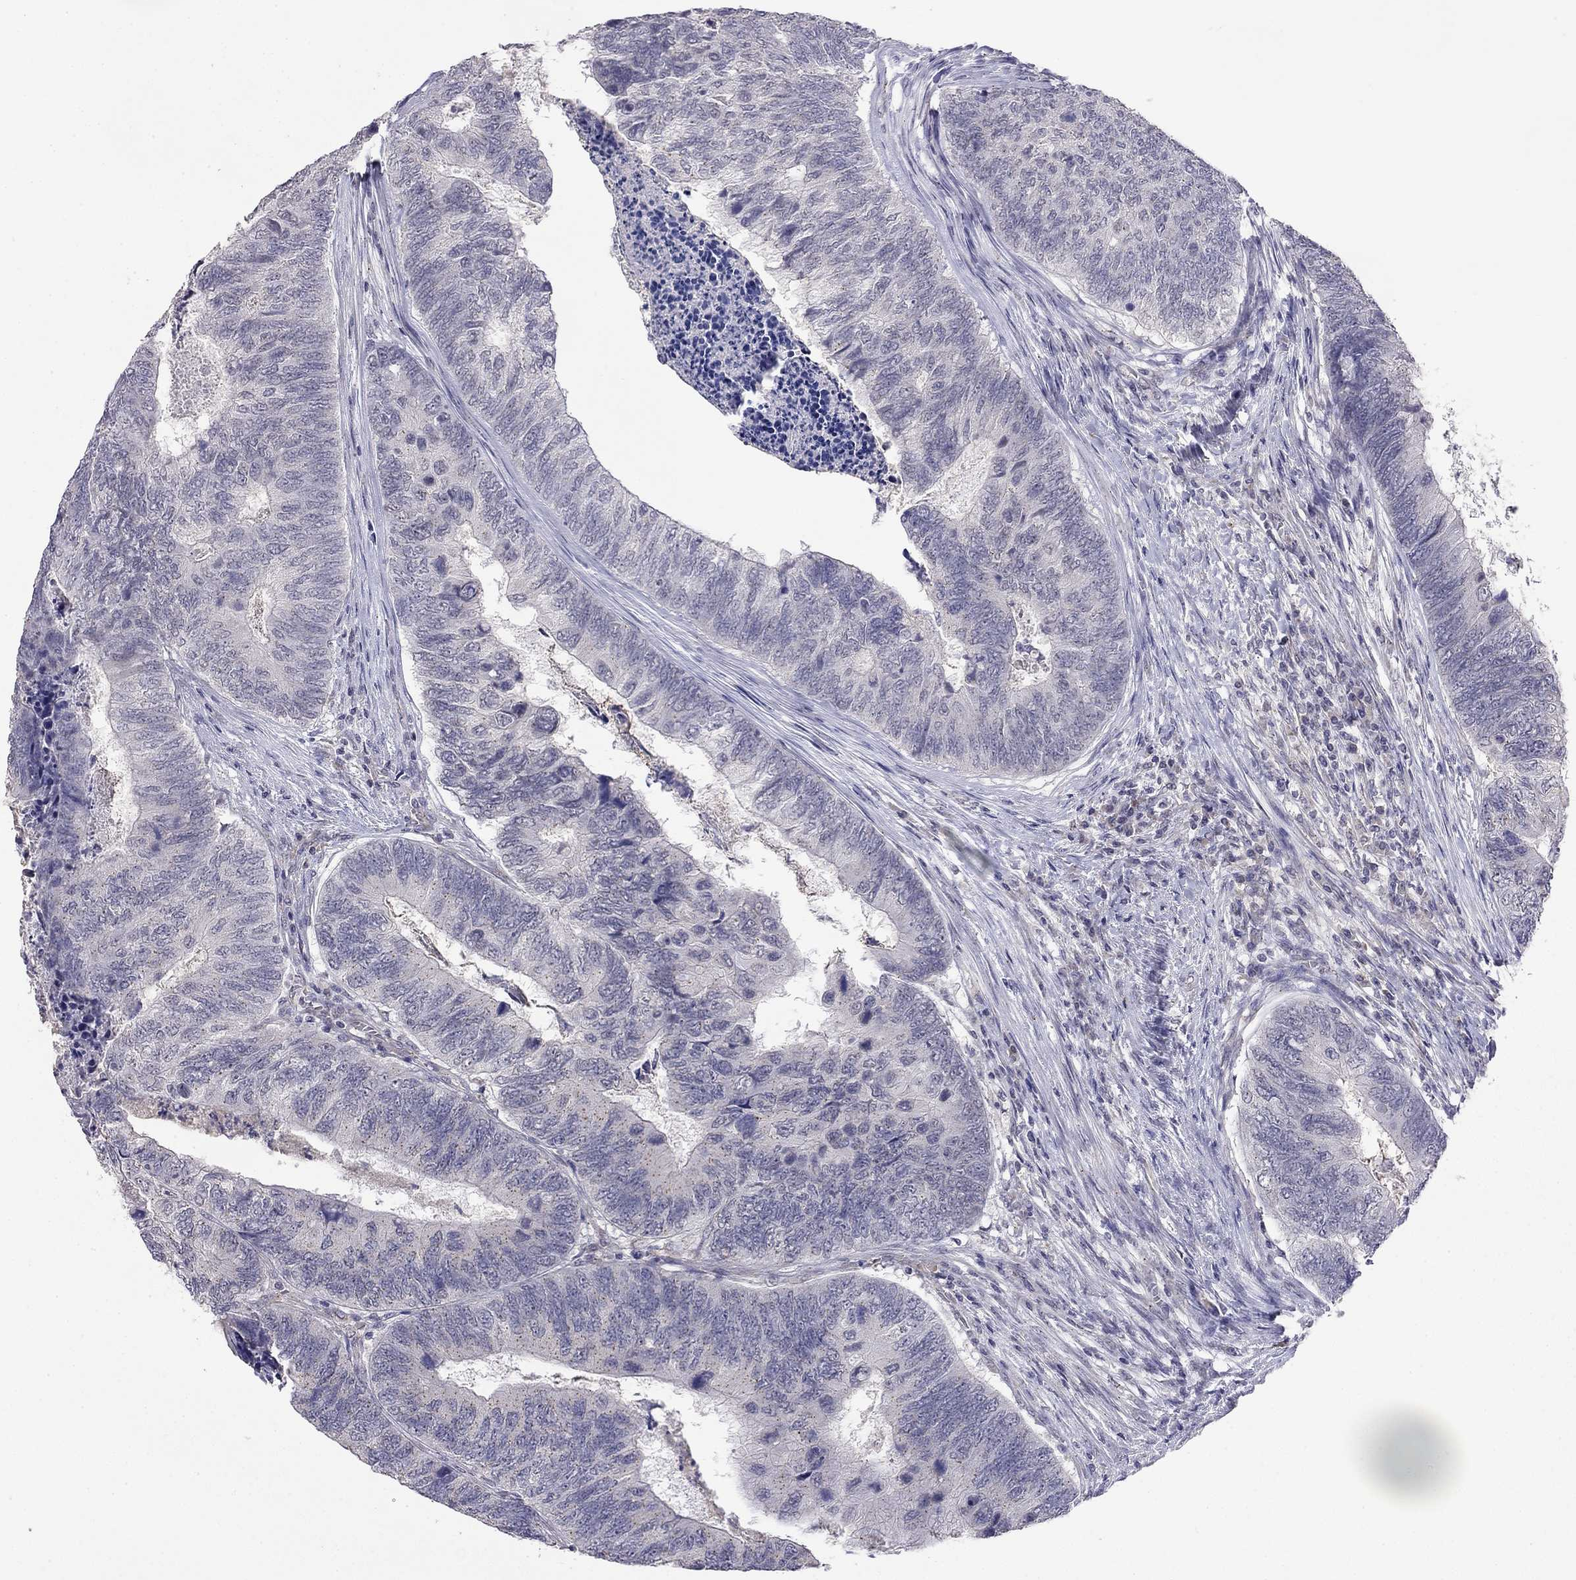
{"staining": {"intensity": "negative", "quantity": "none", "location": "none"}, "tissue": "colorectal cancer", "cell_type": "Tumor cells", "image_type": "cancer", "snomed": [{"axis": "morphology", "description": "Adenocarcinoma, NOS"}, {"axis": "topography", "description": "Colon"}], "caption": "The IHC photomicrograph has no significant positivity in tumor cells of adenocarcinoma (colorectal) tissue.", "gene": "WNK3", "patient": {"sex": "female", "age": 67}}